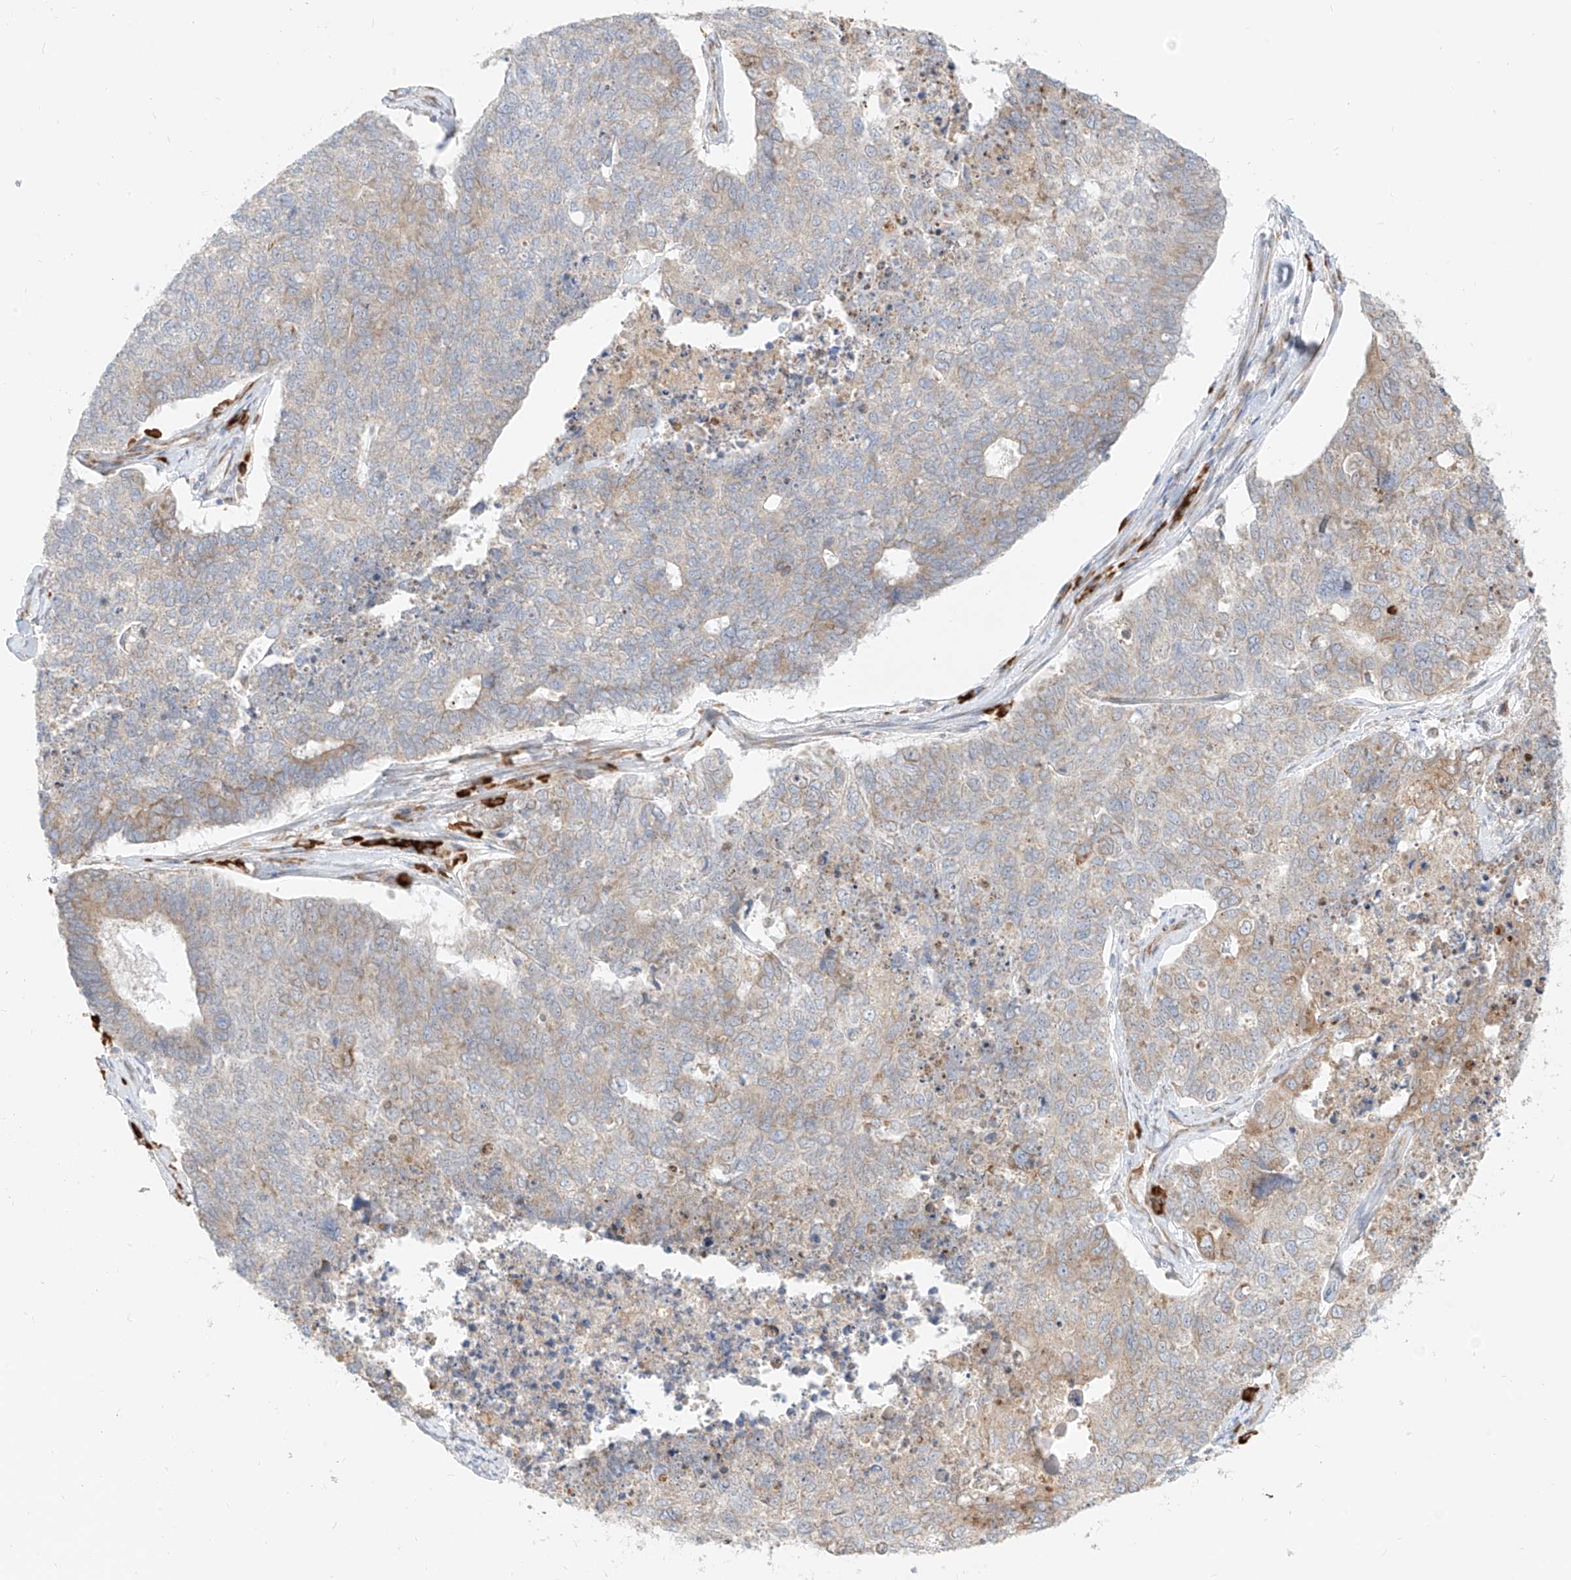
{"staining": {"intensity": "moderate", "quantity": "<25%", "location": "cytoplasmic/membranous"}, "tissue": "cervical cancer", "cell_type": "Tumor cells", "image_type": "cancer", "snomed": [{"axis": "morphology", "description": "Squamous cell carcinoma, NOS"}, {"axis": "topography", "description": "Cervix"}], "caption": "Cervical cancer (squamous cell carcinoma) stained with a brown dye reveals moderate cytoplasmic/membranous positive staining in approximately <25% of tumor cells.", "gene": "STT3A", "patient": {"sex": "female", "age": 63}}